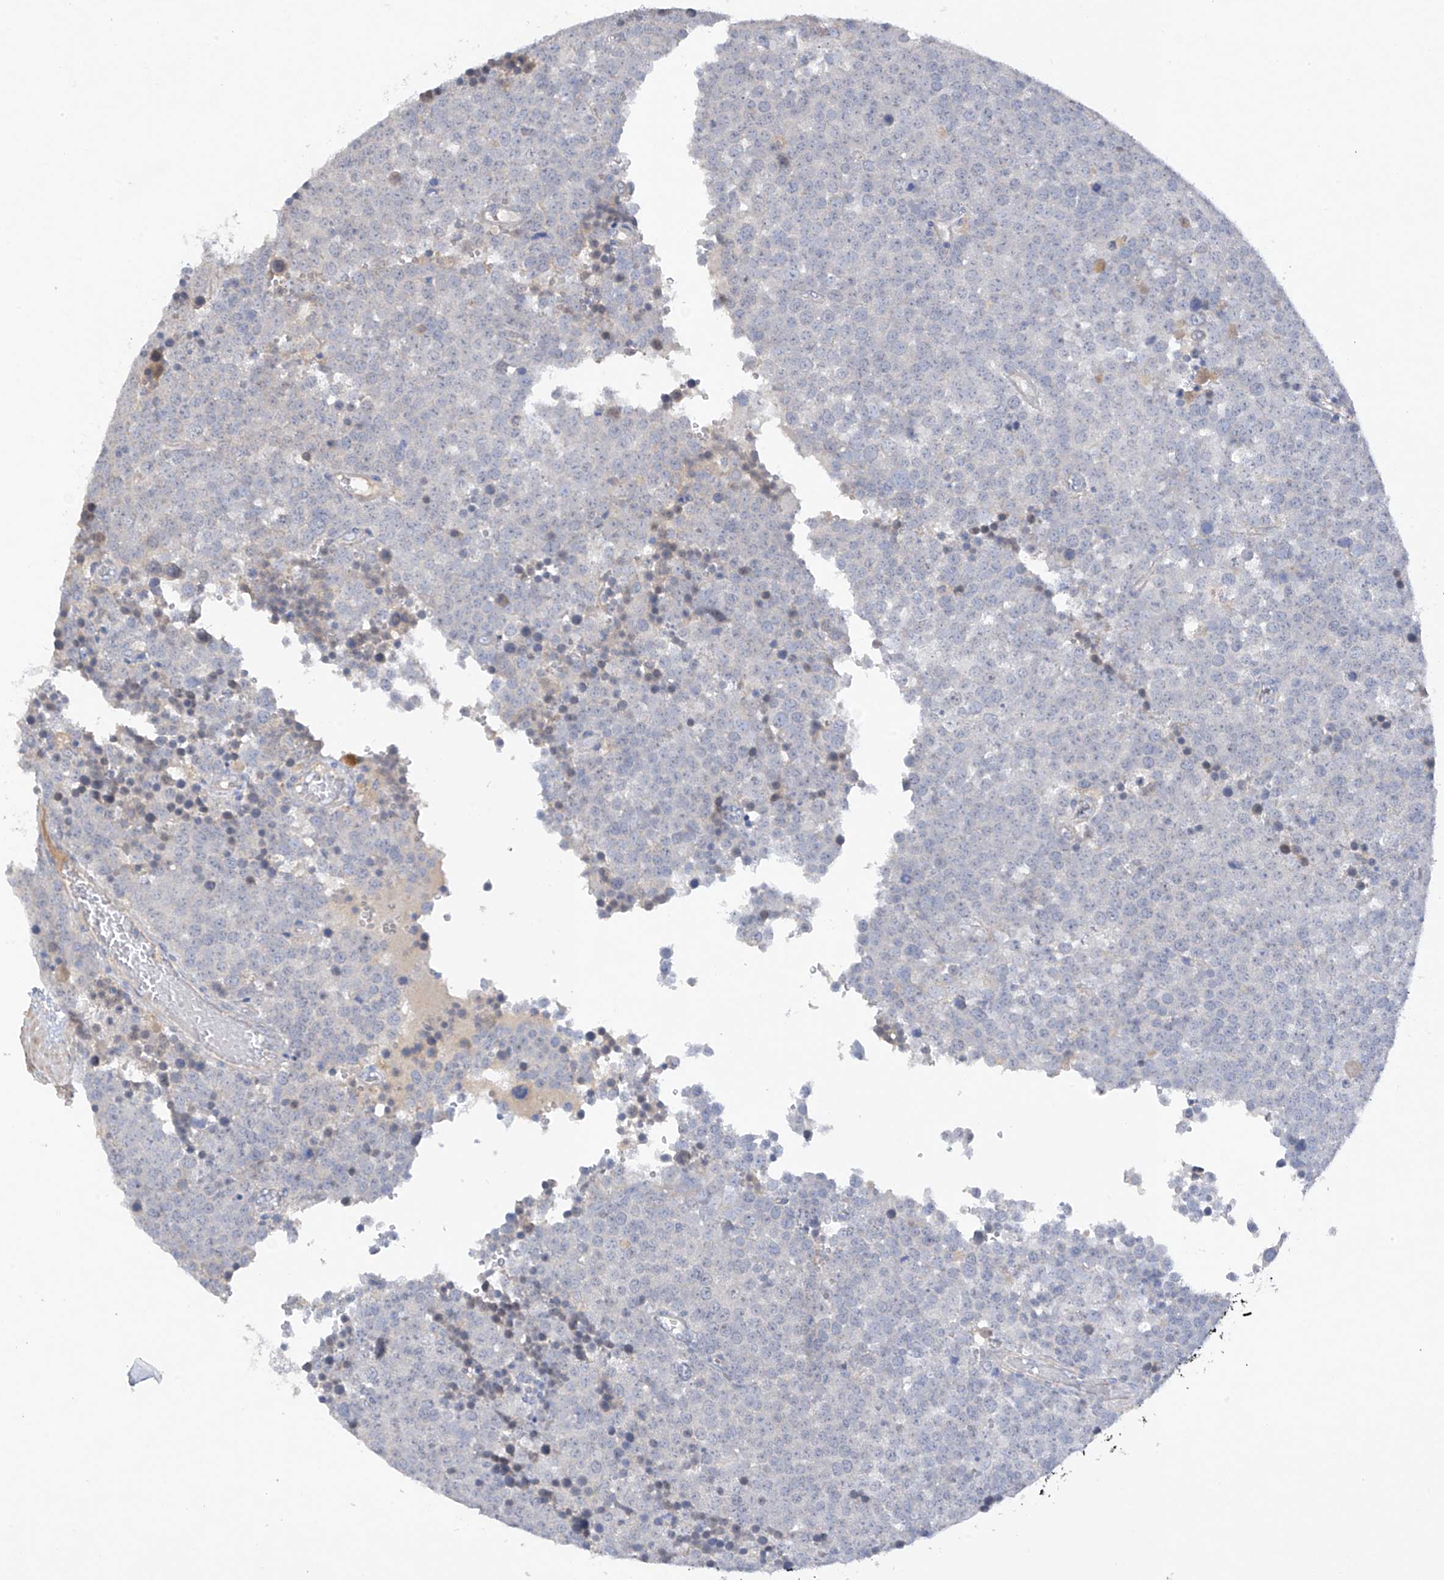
{"staining": {"intensity": "negative", "quantity": "none", "location": "none"}, "tissue": "testis cancer", "cell_type": "Tumor cells", "image_type": "cancer", "snomed": [{"axis": "morphology", "description": "Seminoma, NOS"}, {"axis": "topography", "description": "Testis"}], "caption": "An image of testis cancer stained for a protein reveals no brown staining in tumor cells.", "gene": "PRSS12", "patient": {"sex": "male", "age": 71}}